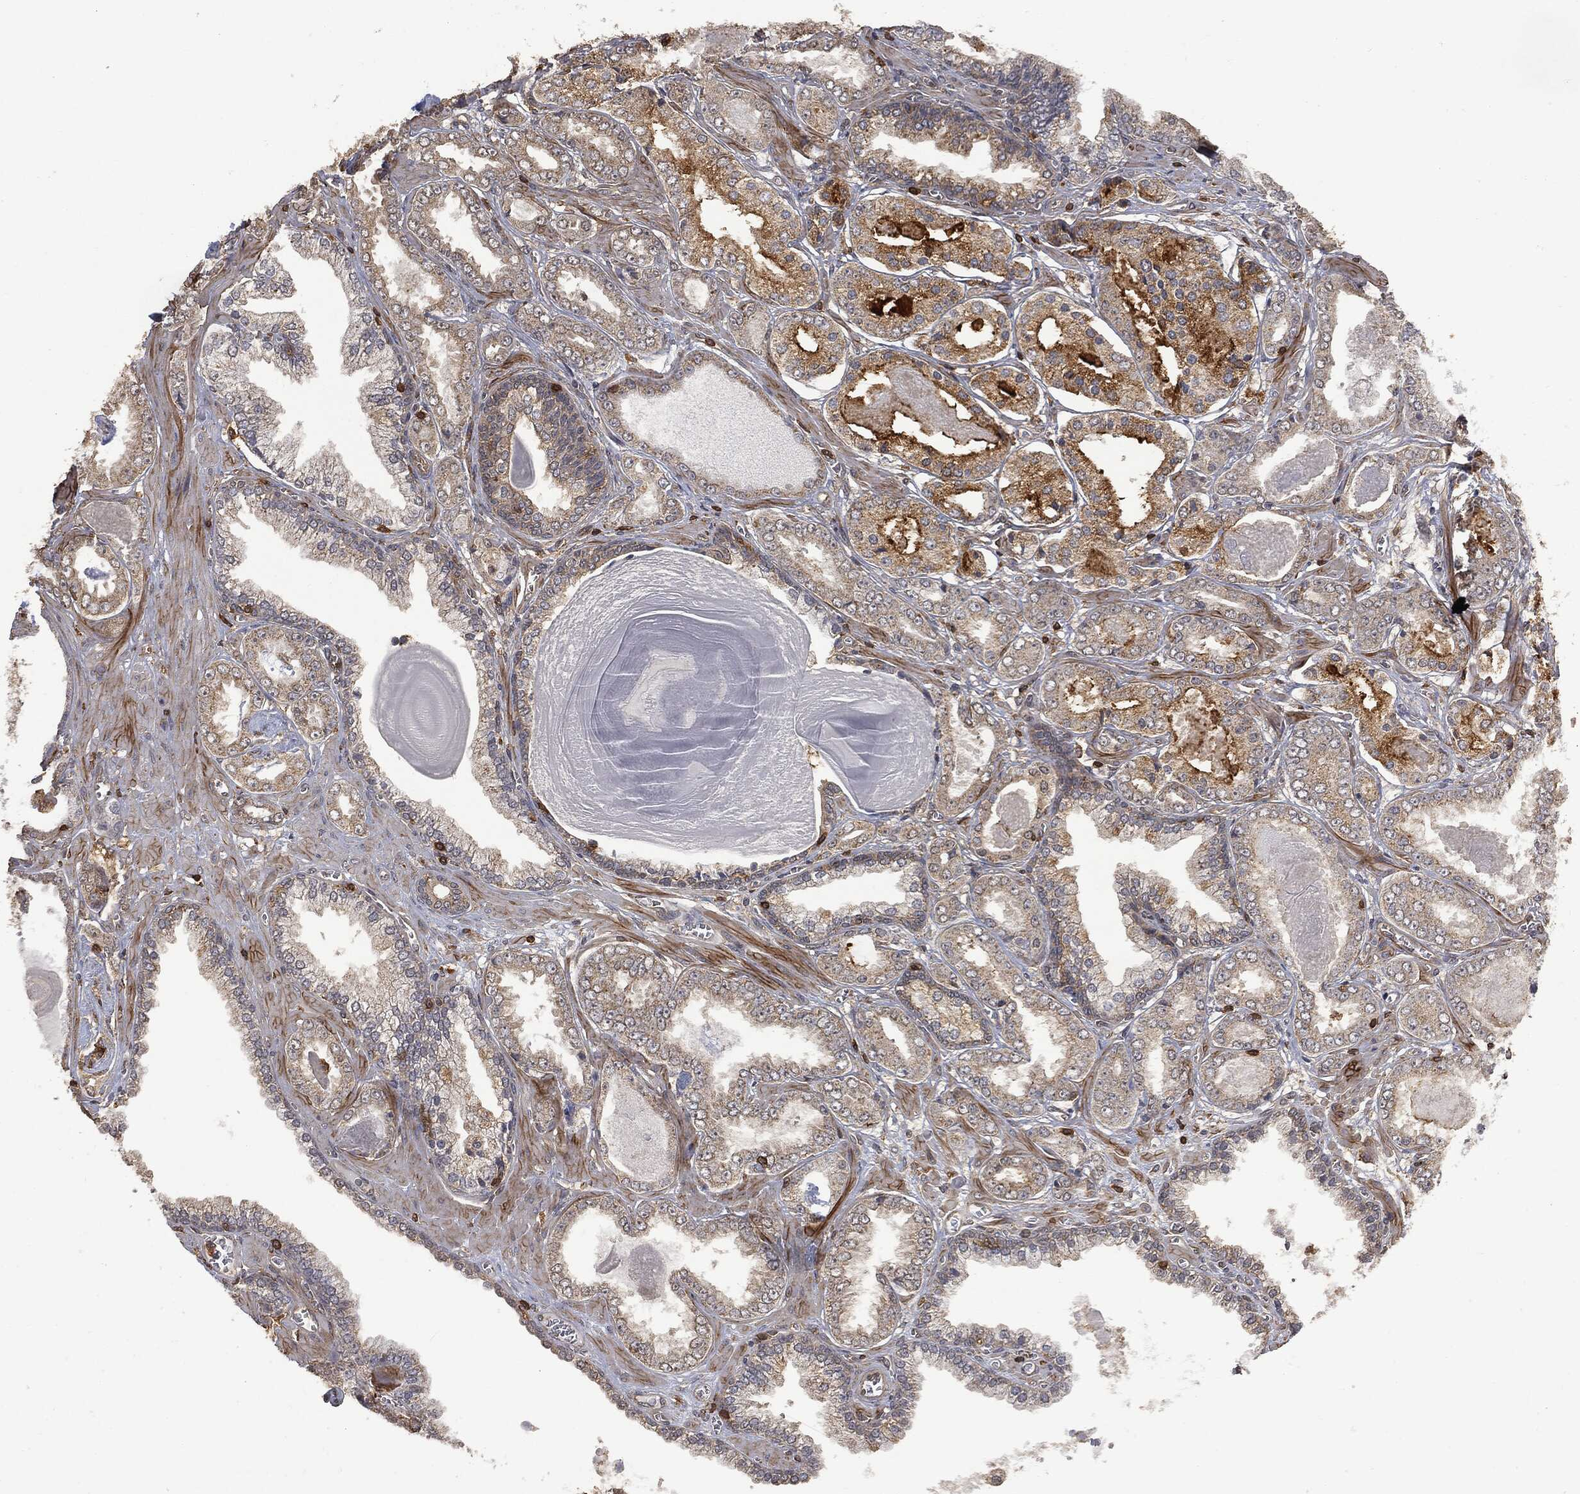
{"staining": {"intensity": "moderate", "quantity": "<25%", "location": "cytoplasmic/membranous"}, "tissue": "prostate cancer", "cell_type": "Tumor cells", "image_type": "cancer", "snomed": [{"axis": "morphology", "description": "Adenocarcinoma, NOS"}, {"axis": "topography", "description": "Prostate"}], "caption": "Adenocarcinoma (prostate) stained for a protein (brown) demonstrates moderate cytoplasmic/membranous positive expression in about <25% of tumor cells.", "gene": "PSMB10", "patient": {"sex": "male", "age": 56}}